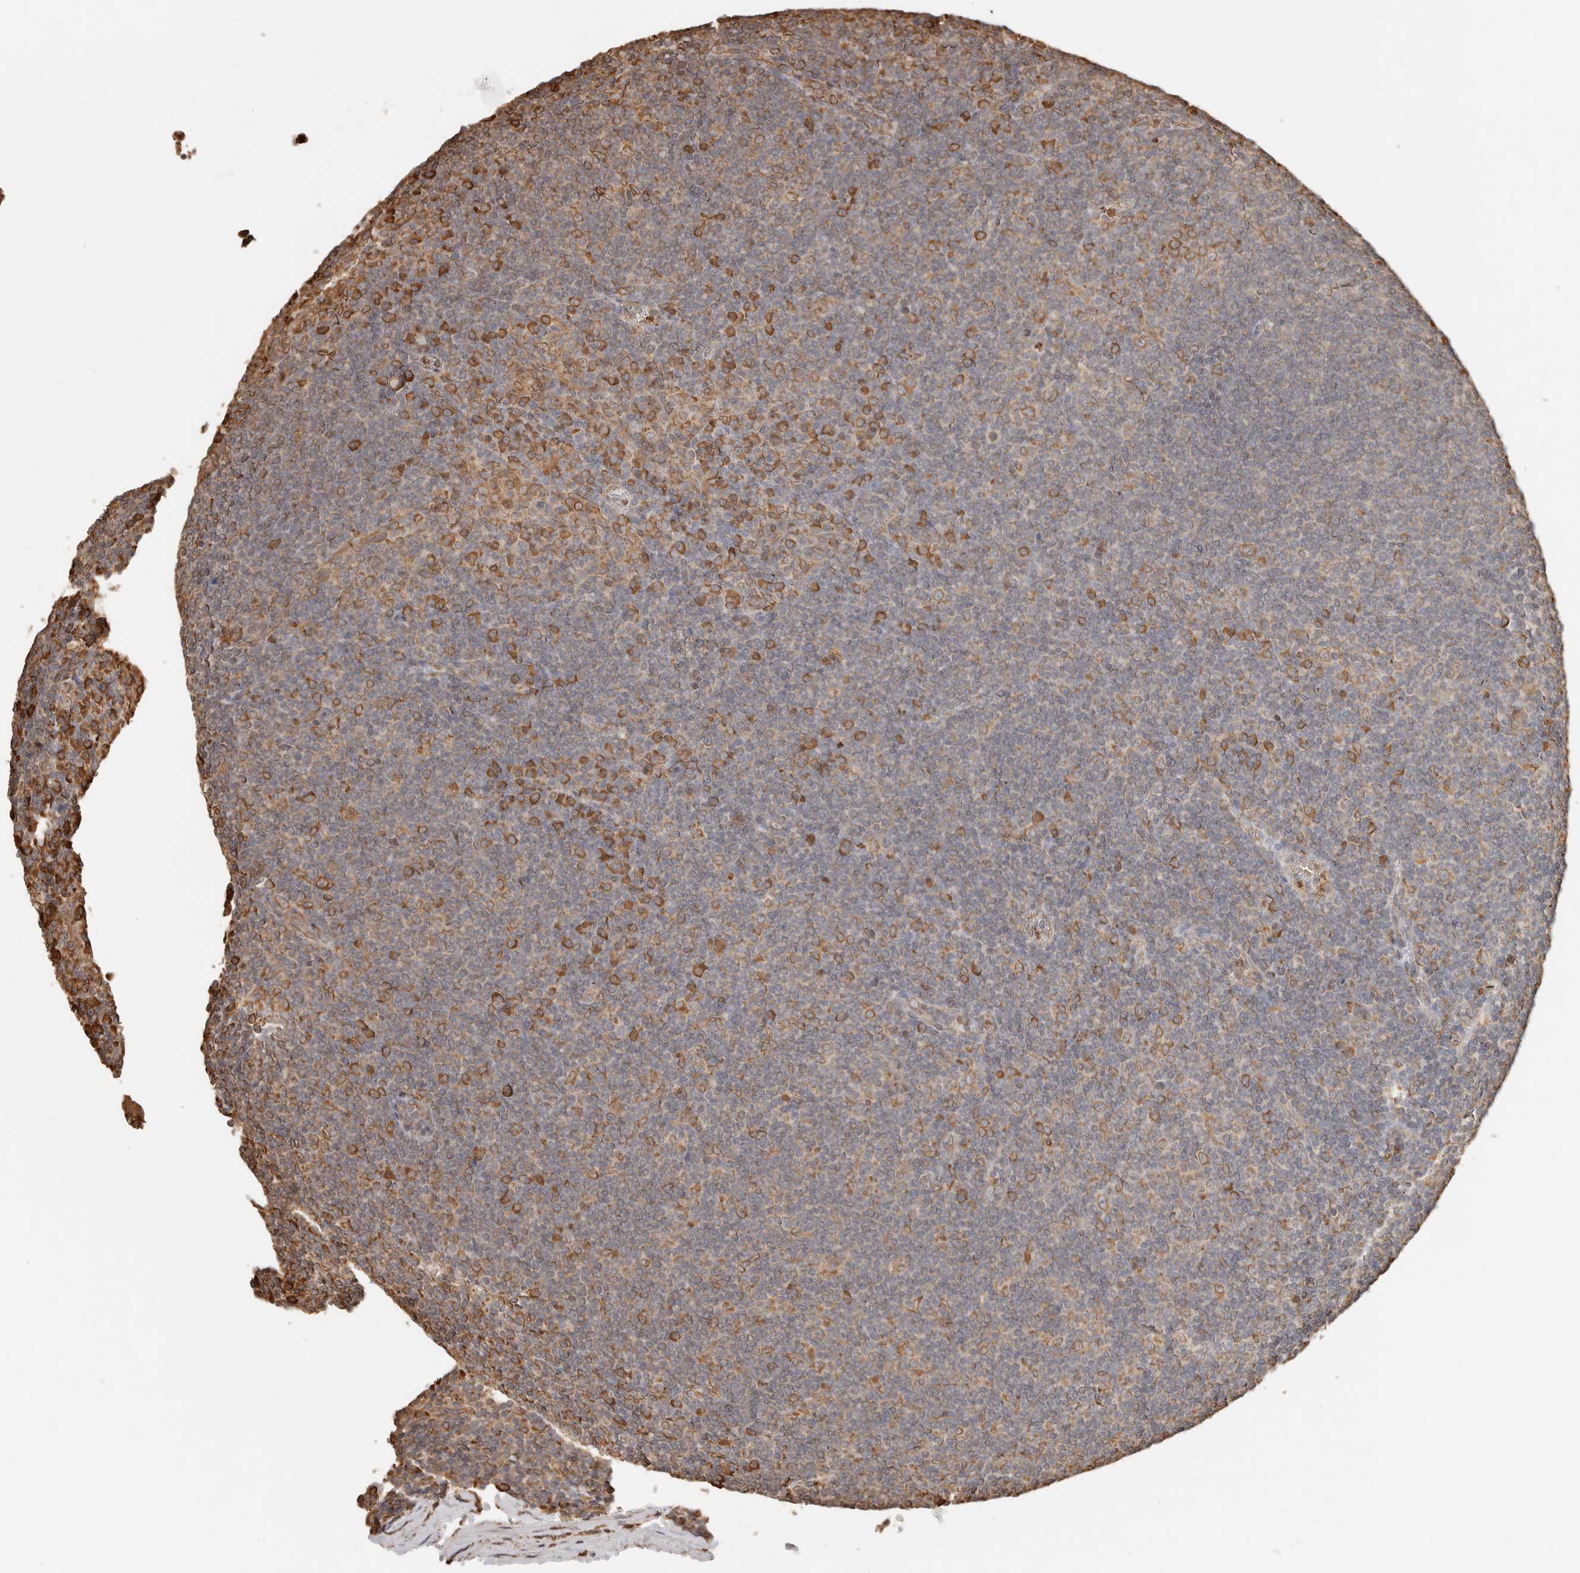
{"staining": {"intensity": "moderate", "quantity": ">75%", "location": "cytoplasmic/membranous"}, "tissue": "tonsil", "cell_type": "Germinal center cells", "image_type": "normal", "snomed": [{"axis": "morphology", "description": "Normal tissue, NOS"}, {"axis": "topography", "description": "Tonsil"}], "caption": "Immunohistochemistry of unremarkable tonsil reveals medium levels of moderate cytoplasmic/membranous expression in about >75% of germinal center cells.", "gene": "ARHGEF10L", "patient": {"sex": "male", "age": 37}}